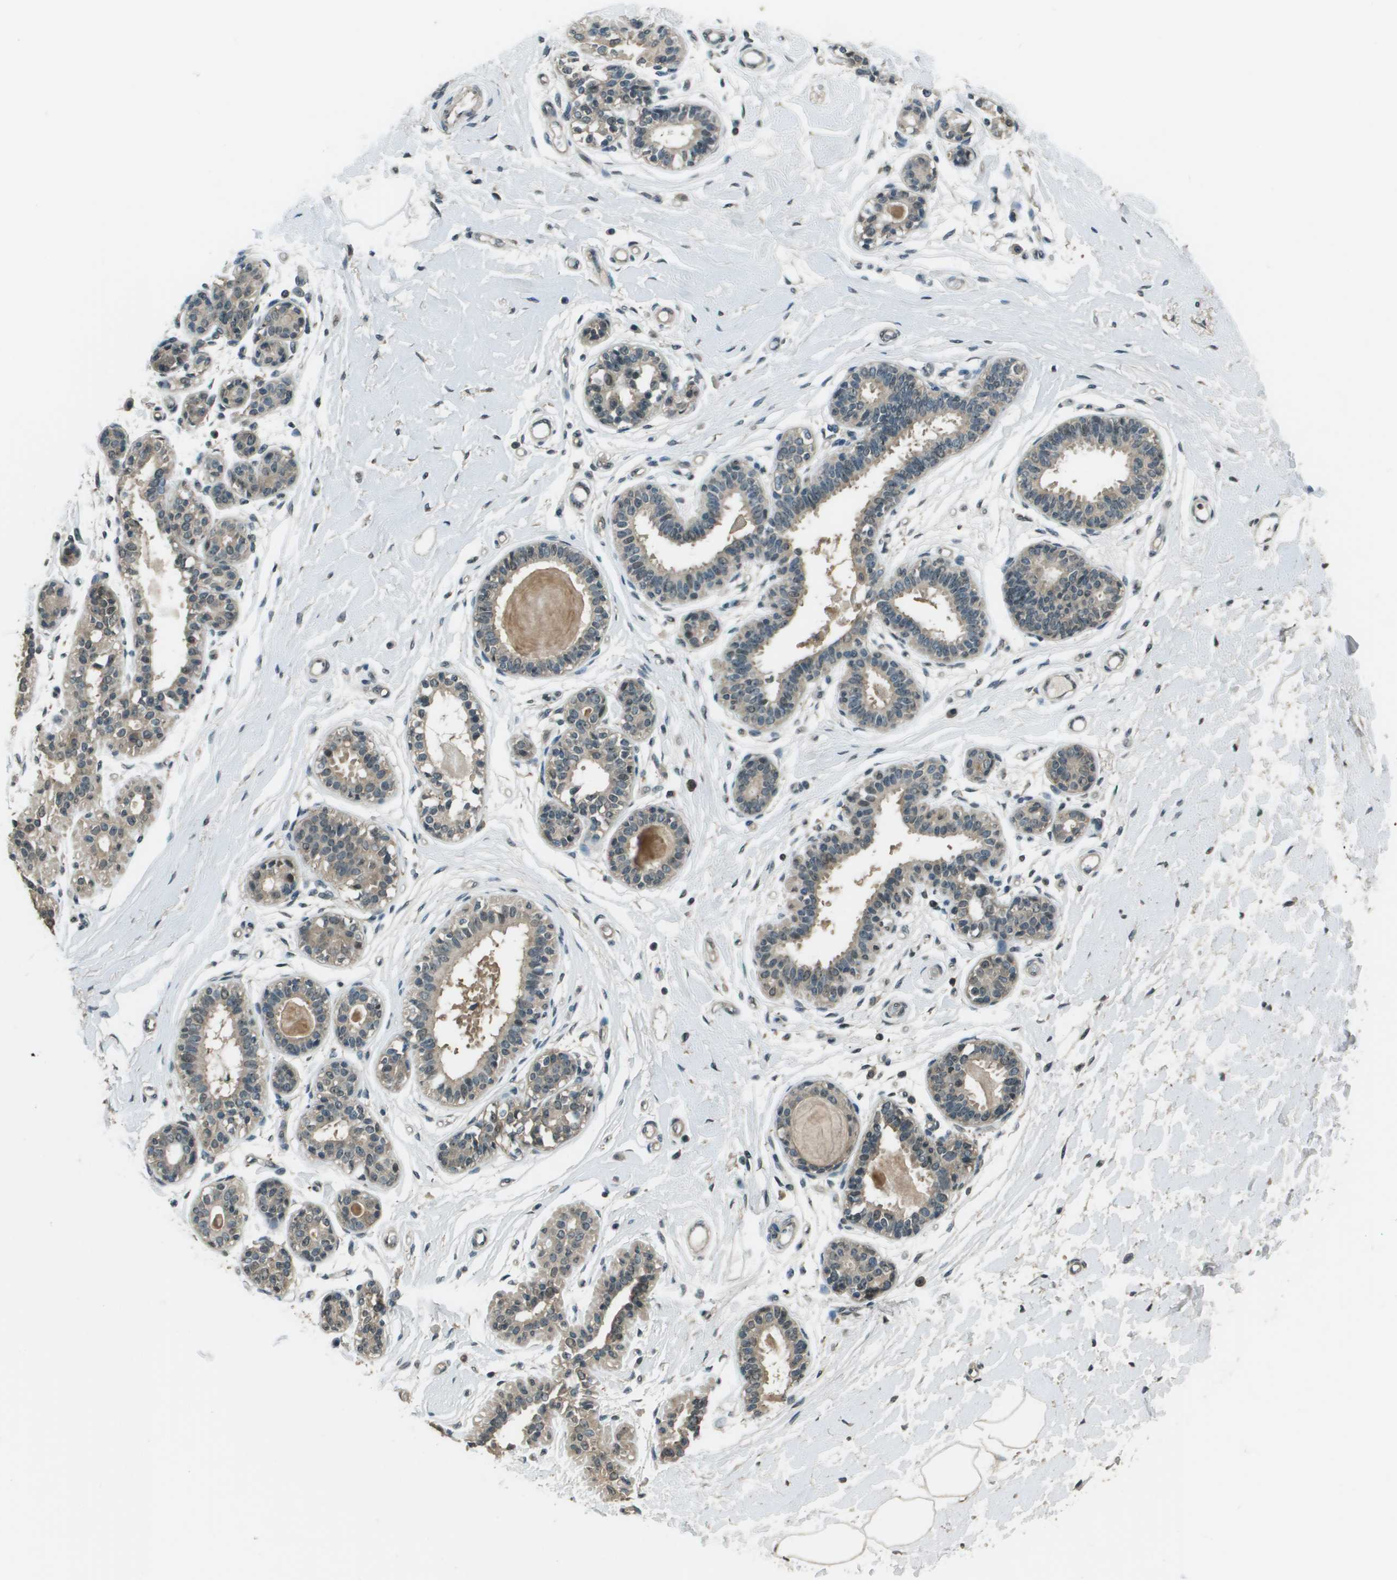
{"staining": {"intensity": "negative", "quantity": "none", "location": "none"}, "tissue": "breast", "cell_type": "Adipocytes", "image_type": "normal", "snomed": [{"axis": "morphology", "description": "Normal tissue, NOS"}, {"axis": "morphology", "description": "Lobular carcinoma"}, {"axis": "topography", "description": "Breast"}], "caption": "This is an immunohistochemistry (IHC) histopathology image of unremarkable human breast. There is no staining in adipocytes.", "gene": "SDC3", "patient": {"sex": "female", "age": 59}}